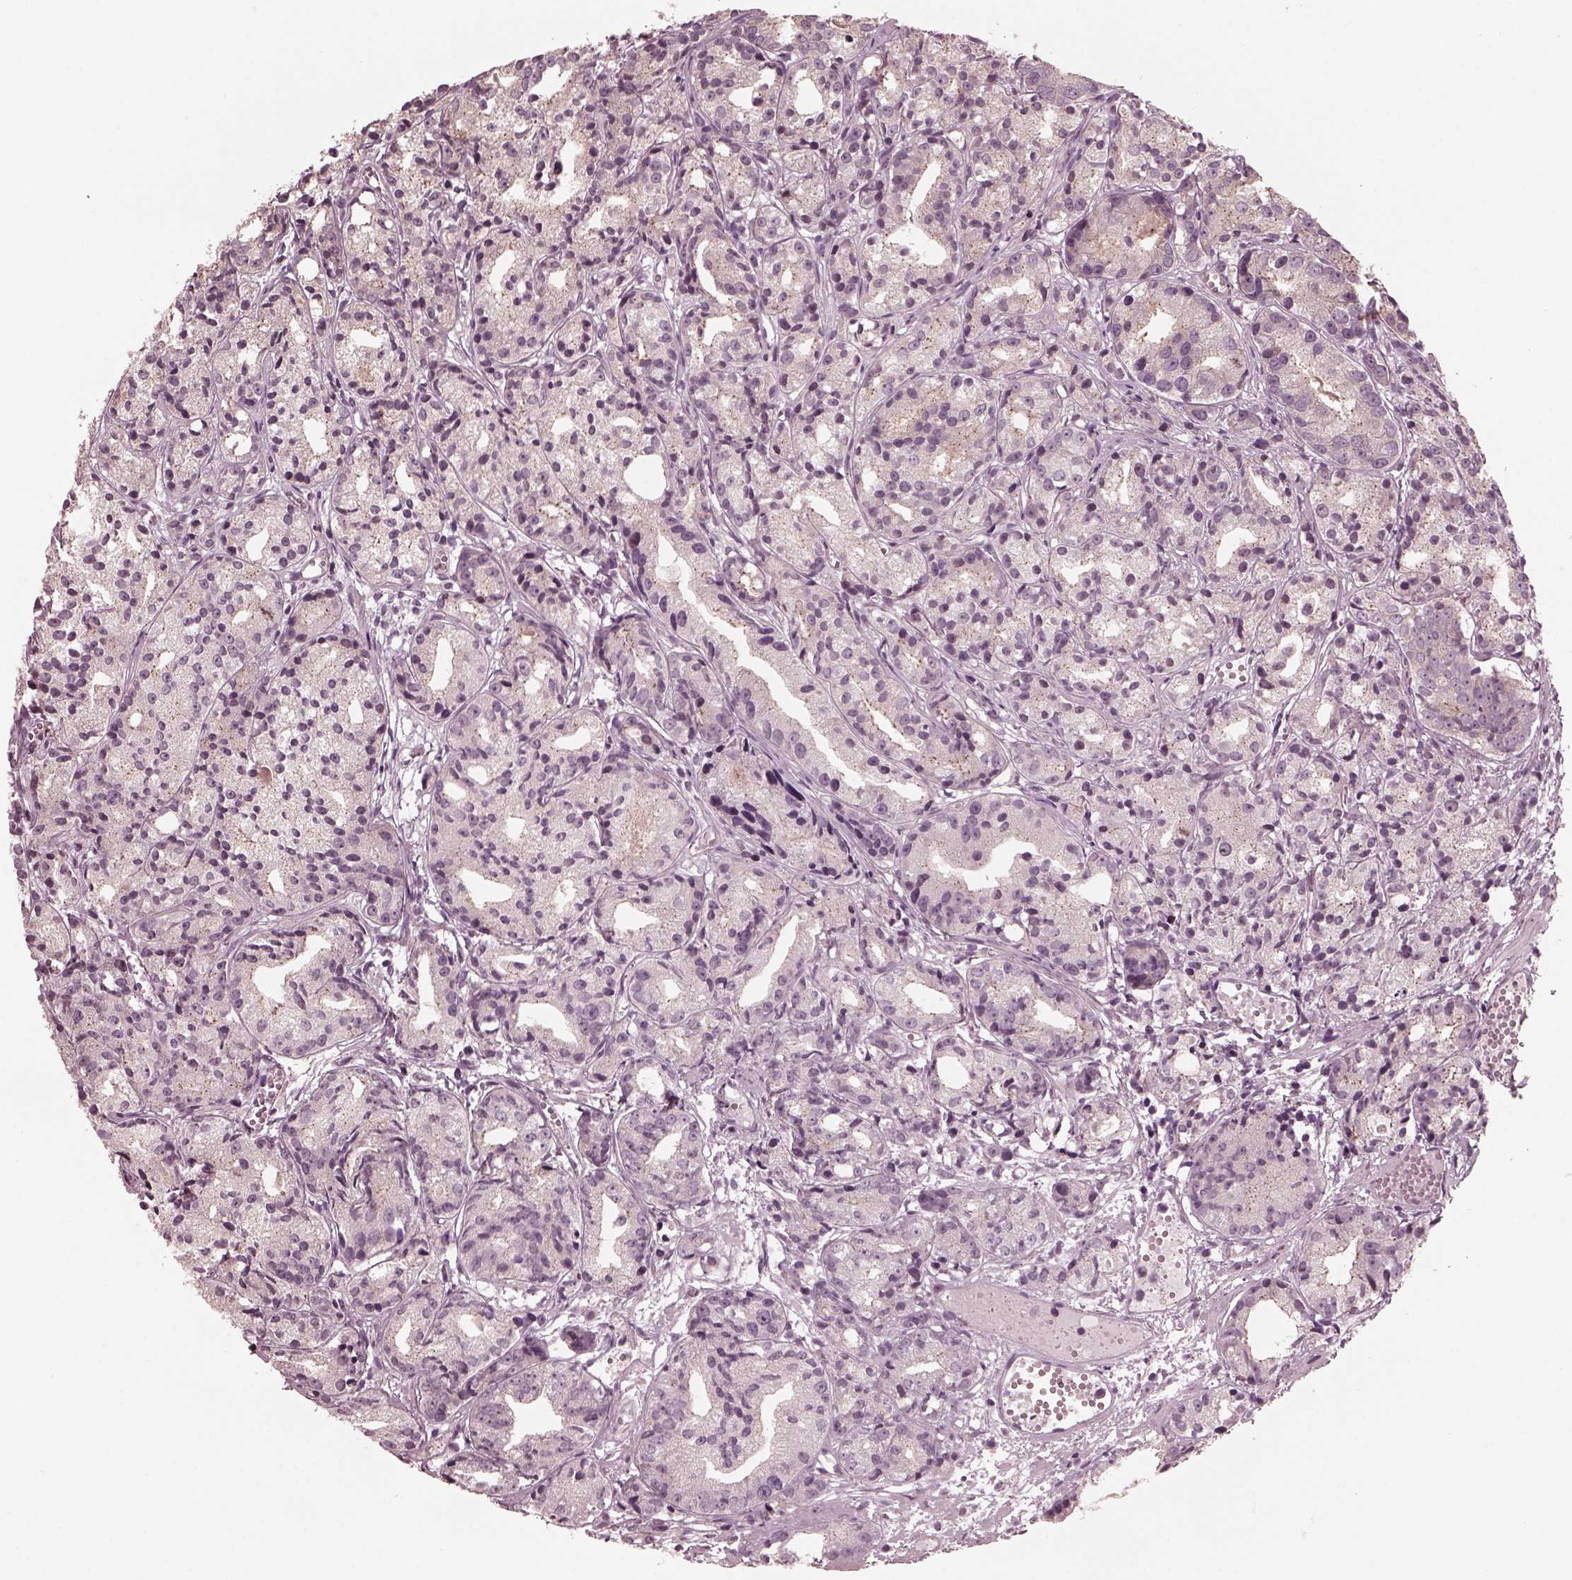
{"staining": {"intensity": "weak", "quantity": "<25%", "location": "cytoplasmic/membranous"}, "tissue": "prostate cancer", "cell_type": "Tumor cells", "image_type": "cancer", "snomed": [{"axis": "morphology", "description": "Adenocarcinoma, Medium grade"}, {"axis": "topography", "description": "Prostate"}], "caption": "A high-resolution photomicrograph shows immunohistochemistry staining of prostate cancer (adenocarcinoma (medium-grade)), which shows no significant positivity in tumor cells. Brightfield microscopy of immunohistochemistry (IHC) stained with DAB (brown) and hematoxylin (blue), captured at high magnification.", "gene": "SAXO1", "patient": {"sex": "male", "age": 74}}